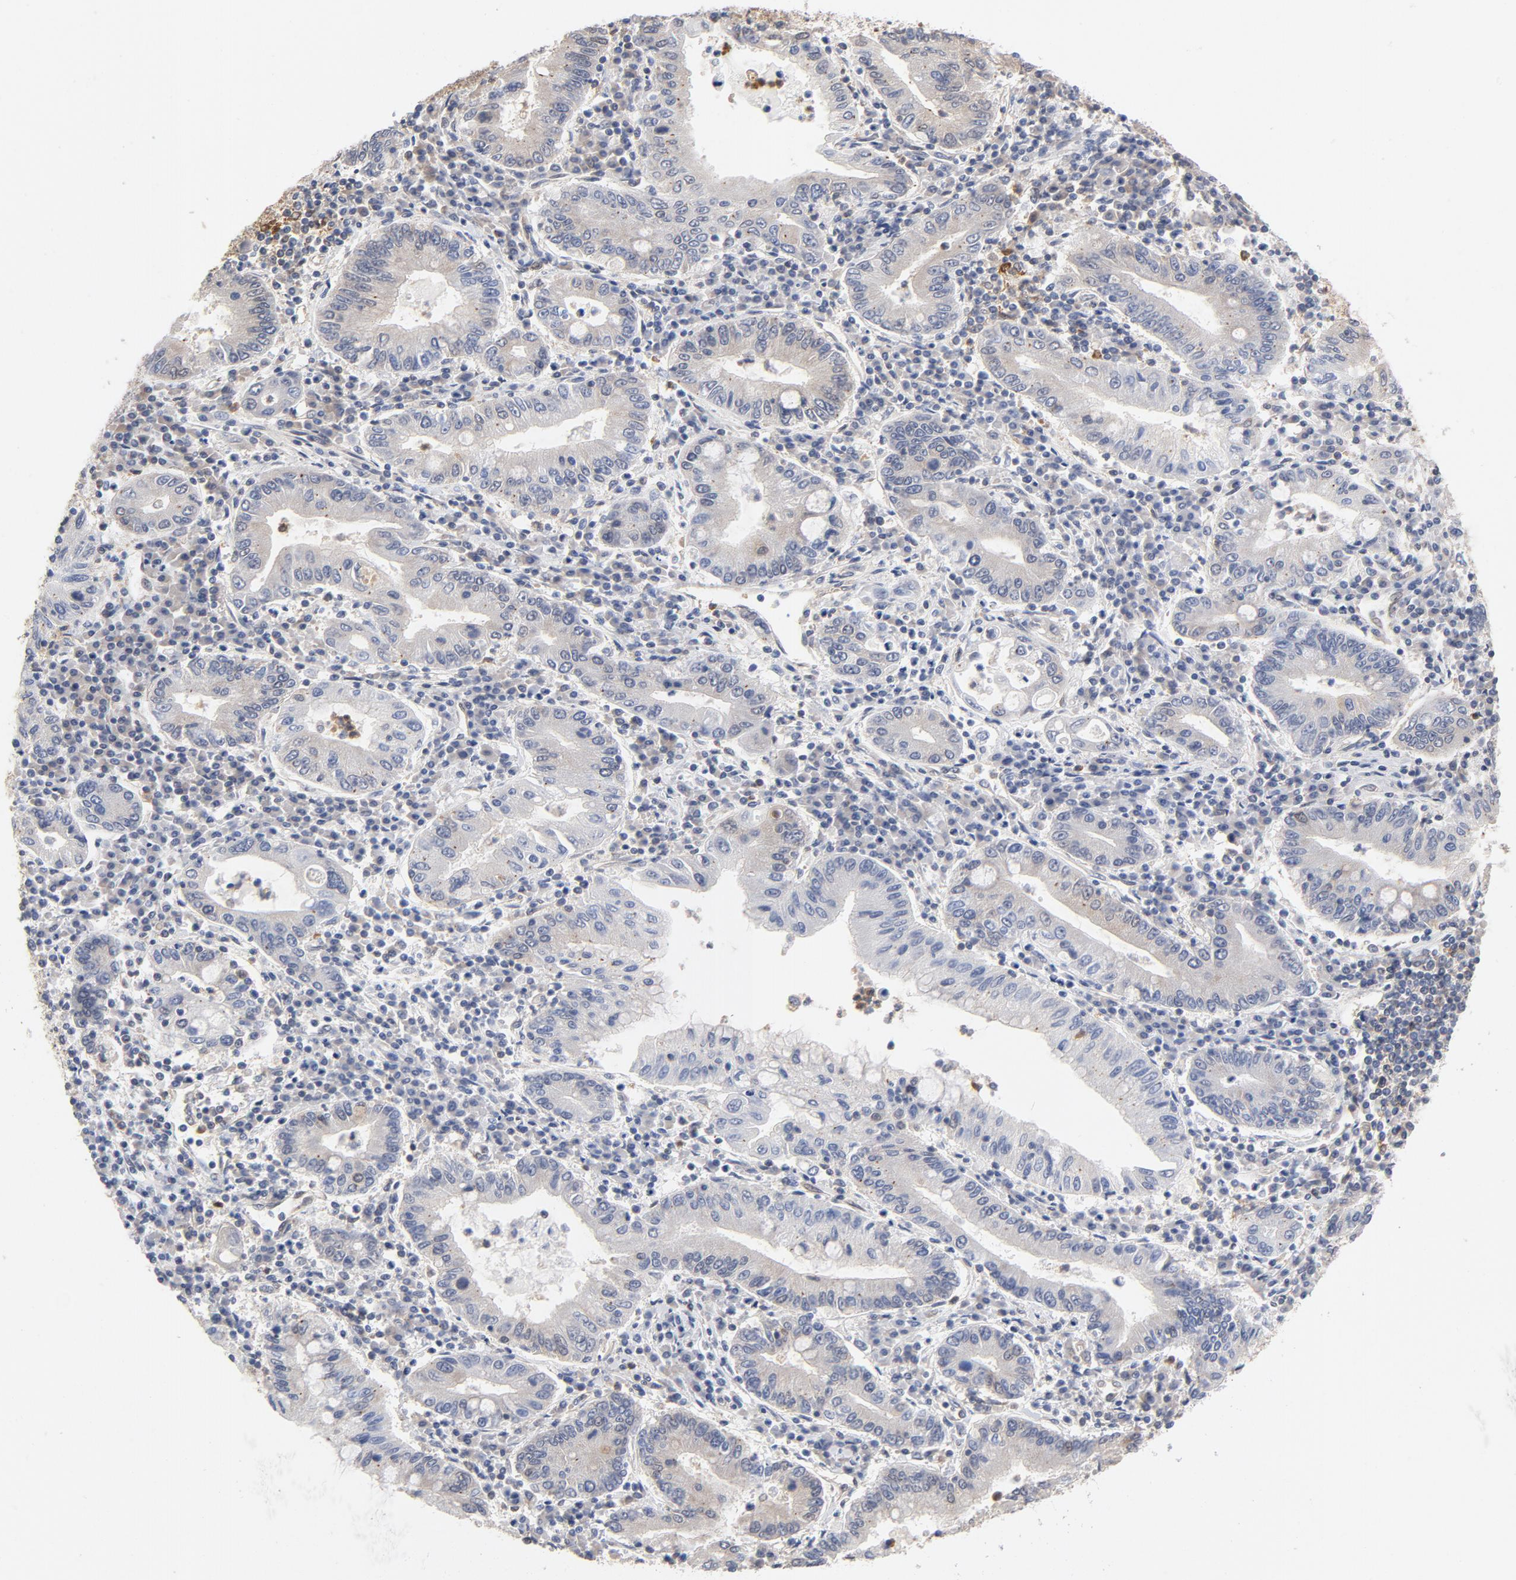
{"staining": {"intensity": "negative", "quantity": "none", "location": "none"}, "tissue": "stomach cancer", "cell_type": "Tumor cells", "image_type": "cancer", "snomed": [{"axis": "morphology", "description": "Normal tissue, NOS"}, {"axis": "morphology", "description": "Adenocarcinoma, NOS"}, {"axis": "topography", "description": "Esophagus"}, {"axis": "topography", "description": "Stomach, upper"}, {"axis": "topography", "description": "Peripheral nerve tissue"}], "caption": "IHC histopathology image of human stomach cancer stained for a protein (brown), which exhibits no positivity in tumor cells.", "gene": "ASMTL", "patient": {"sex": "male", "age": 62}}